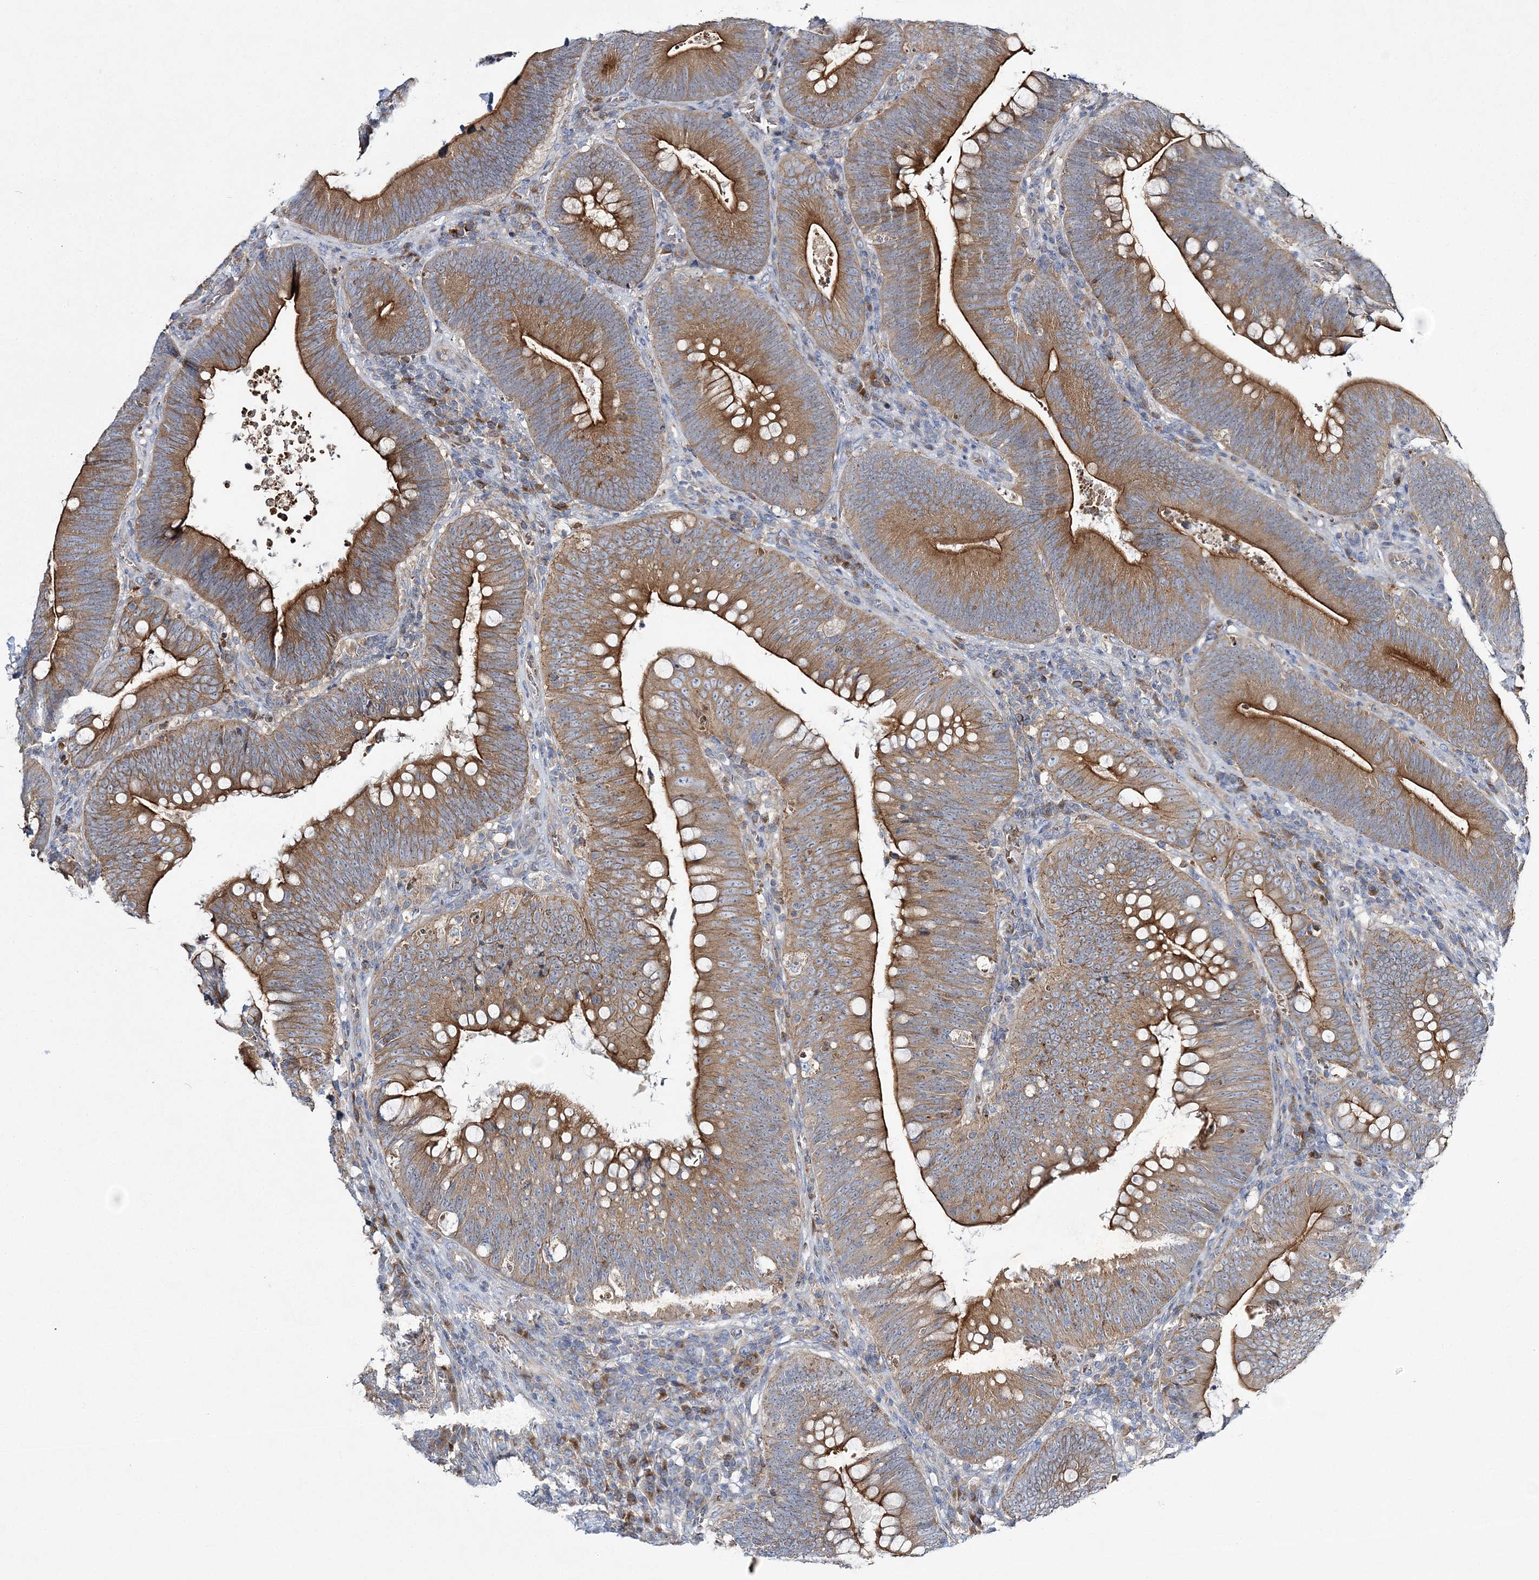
{"staining": {"intensity": "moderate", "quantity": ">75%", "location": "cytoplasmic/membranous"}, "tissue": "colorectal cancer", "cell_type": "Tumor cells", "image_type": "cancer", "snomed": [{"axis": "morphology", "description": "Normal tissue, NOS"}, {"axis": "topography", "description": "Colon"}], "caption": "Colorectal cancer stained for a protein (brown) reveals moderate cytoplasmic/membranous positive staining in about >75% of tumor cells.", "gene": "ATP11B", "patient": {"sex": "female", "age": 82}}